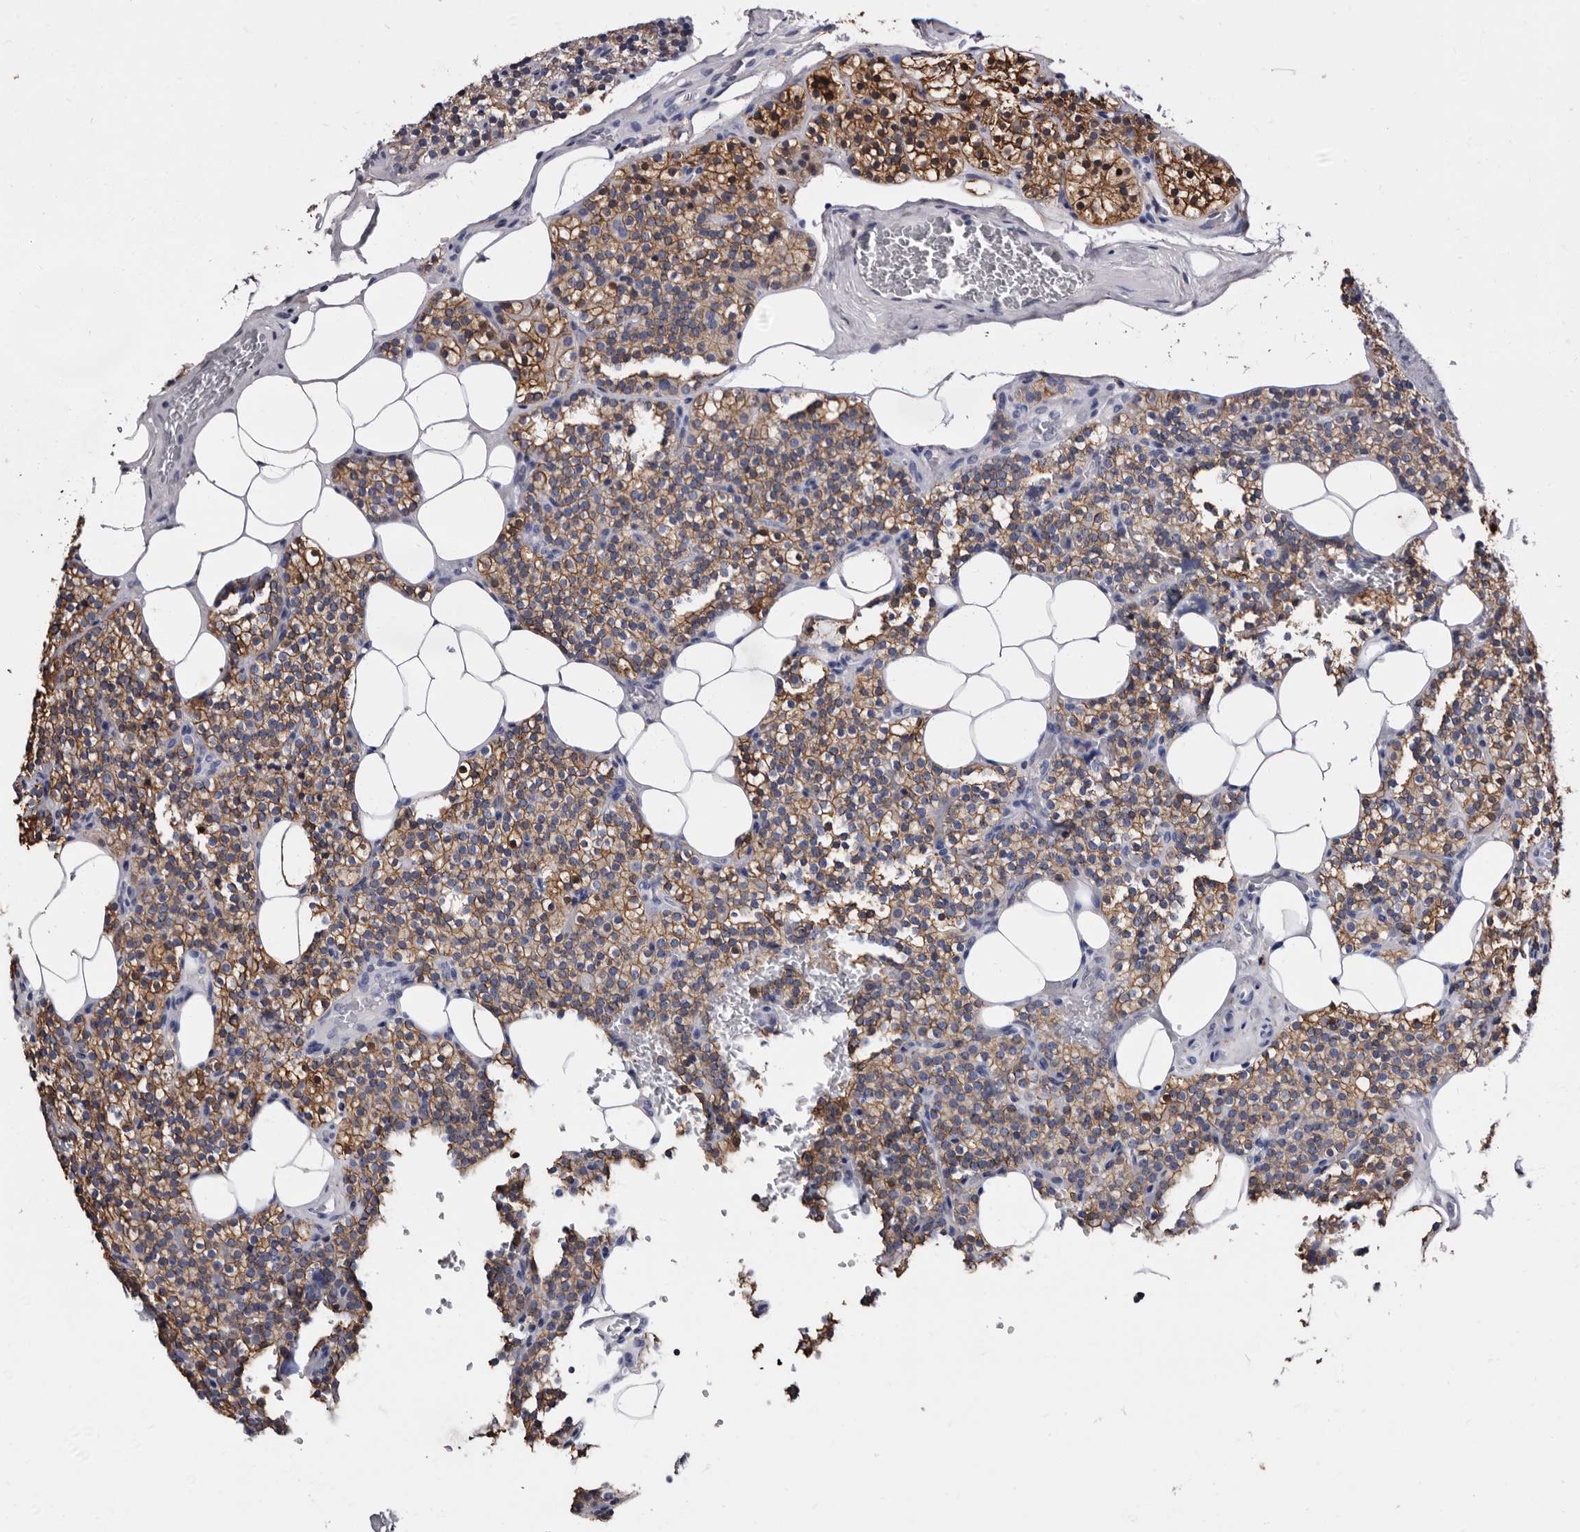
{"staining": {"intensity": "moderate", "quantity": ">75%", "location": "cytoplasmic/membranous"}, "tissue": "parathyroid gland", "cell_type": "Glandular cells", "image_type": "normal", "snomed": [{"axis": "morphology", "description": "Normal tissue, NOS"}, {"axis": "morphology", "description": "Inflammation chronic"}, {"axis": "morphology", "description": "Goiter, colloid"}, {"axis": "topography", "description": "Thyroid gland"}, {"axis": "topography", "description": "Parathyroid gland"}], "caption": "Moderate cytoplasmic/membranous staining is present in approximately >75% of glandular cells in benign parathyroid gland.", "gene": "EPB41L3", "patient": {"sex": "male", "age": 65}}